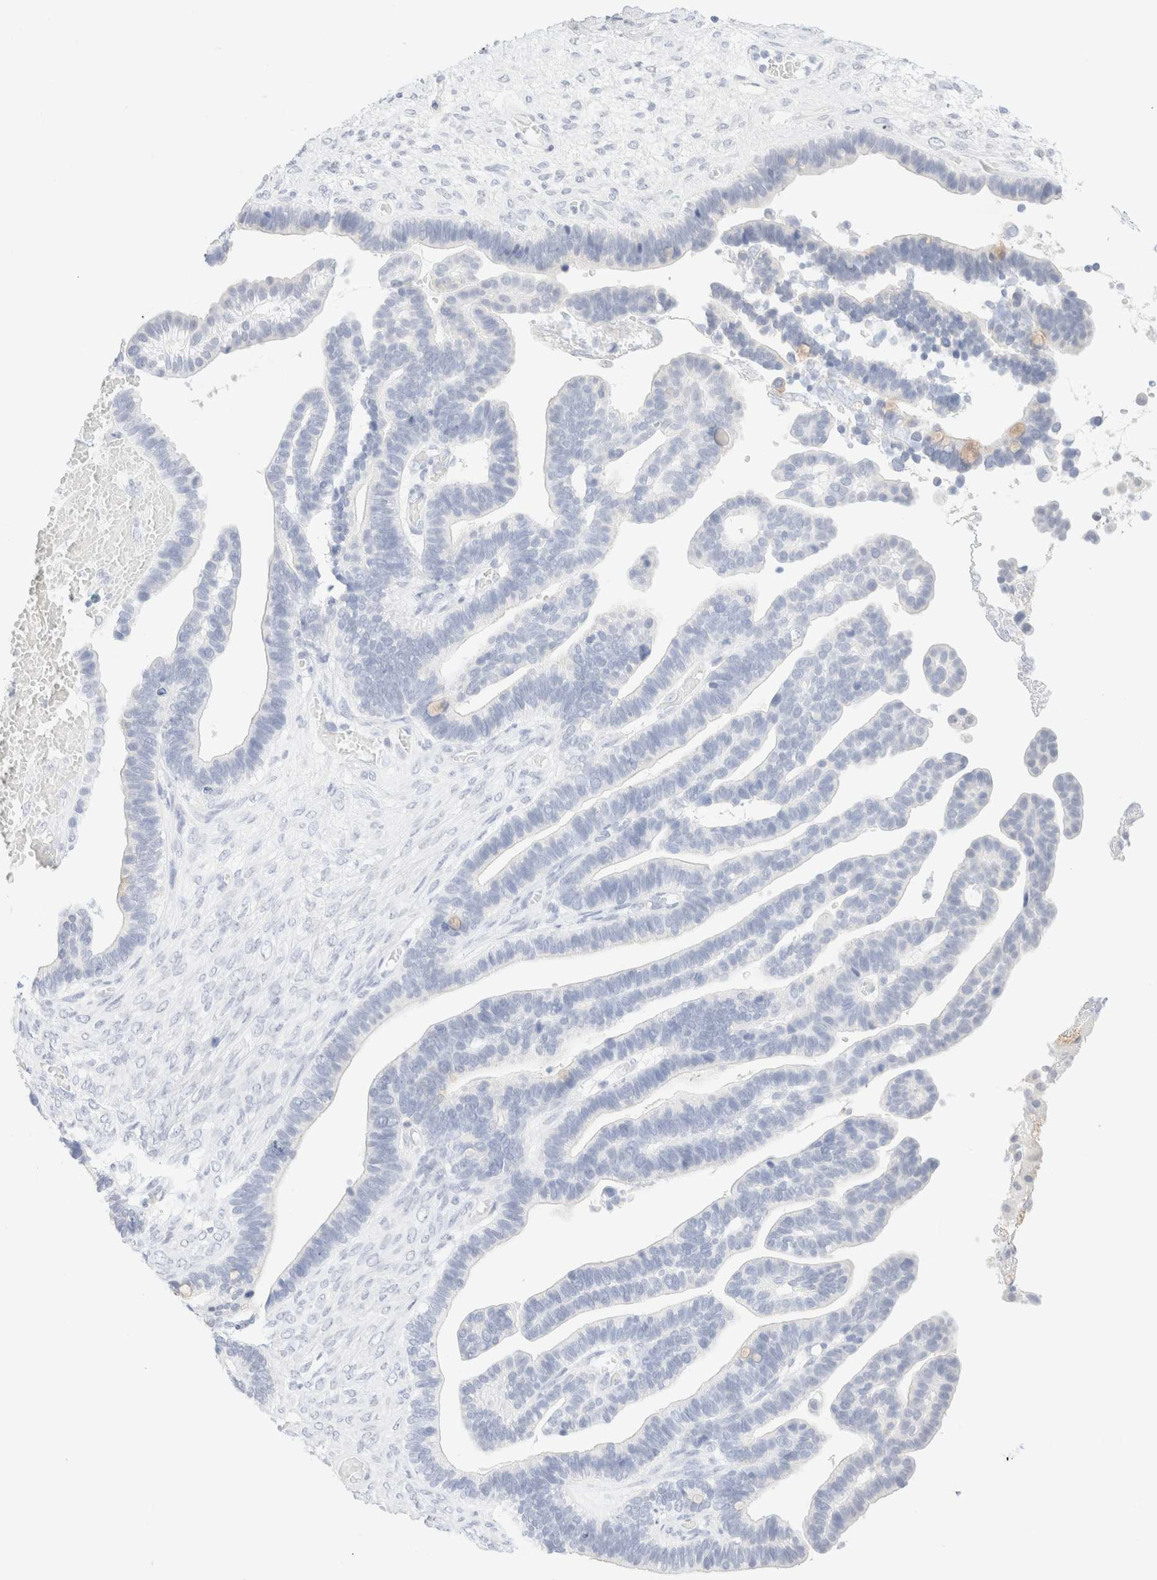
{"staining": {"intensity": "negative", "quantity": "none", "location": "none"}, "tissue": "ovarian cancer", "cell_type": "Tumor cells", "image_type": "cancer", "snomed": [{"axis": "morphology", "description": "Cystadenocarcinoma, serous, NOS"}, {"axis": "topography", "description": "Ovary"}], "caption": "The immunohistochemistry image has no significant positivity in tumor cells of ovarian cancer tissue.", "gene": "KRT15", "patient": {"sex": "female", "age": 56}}